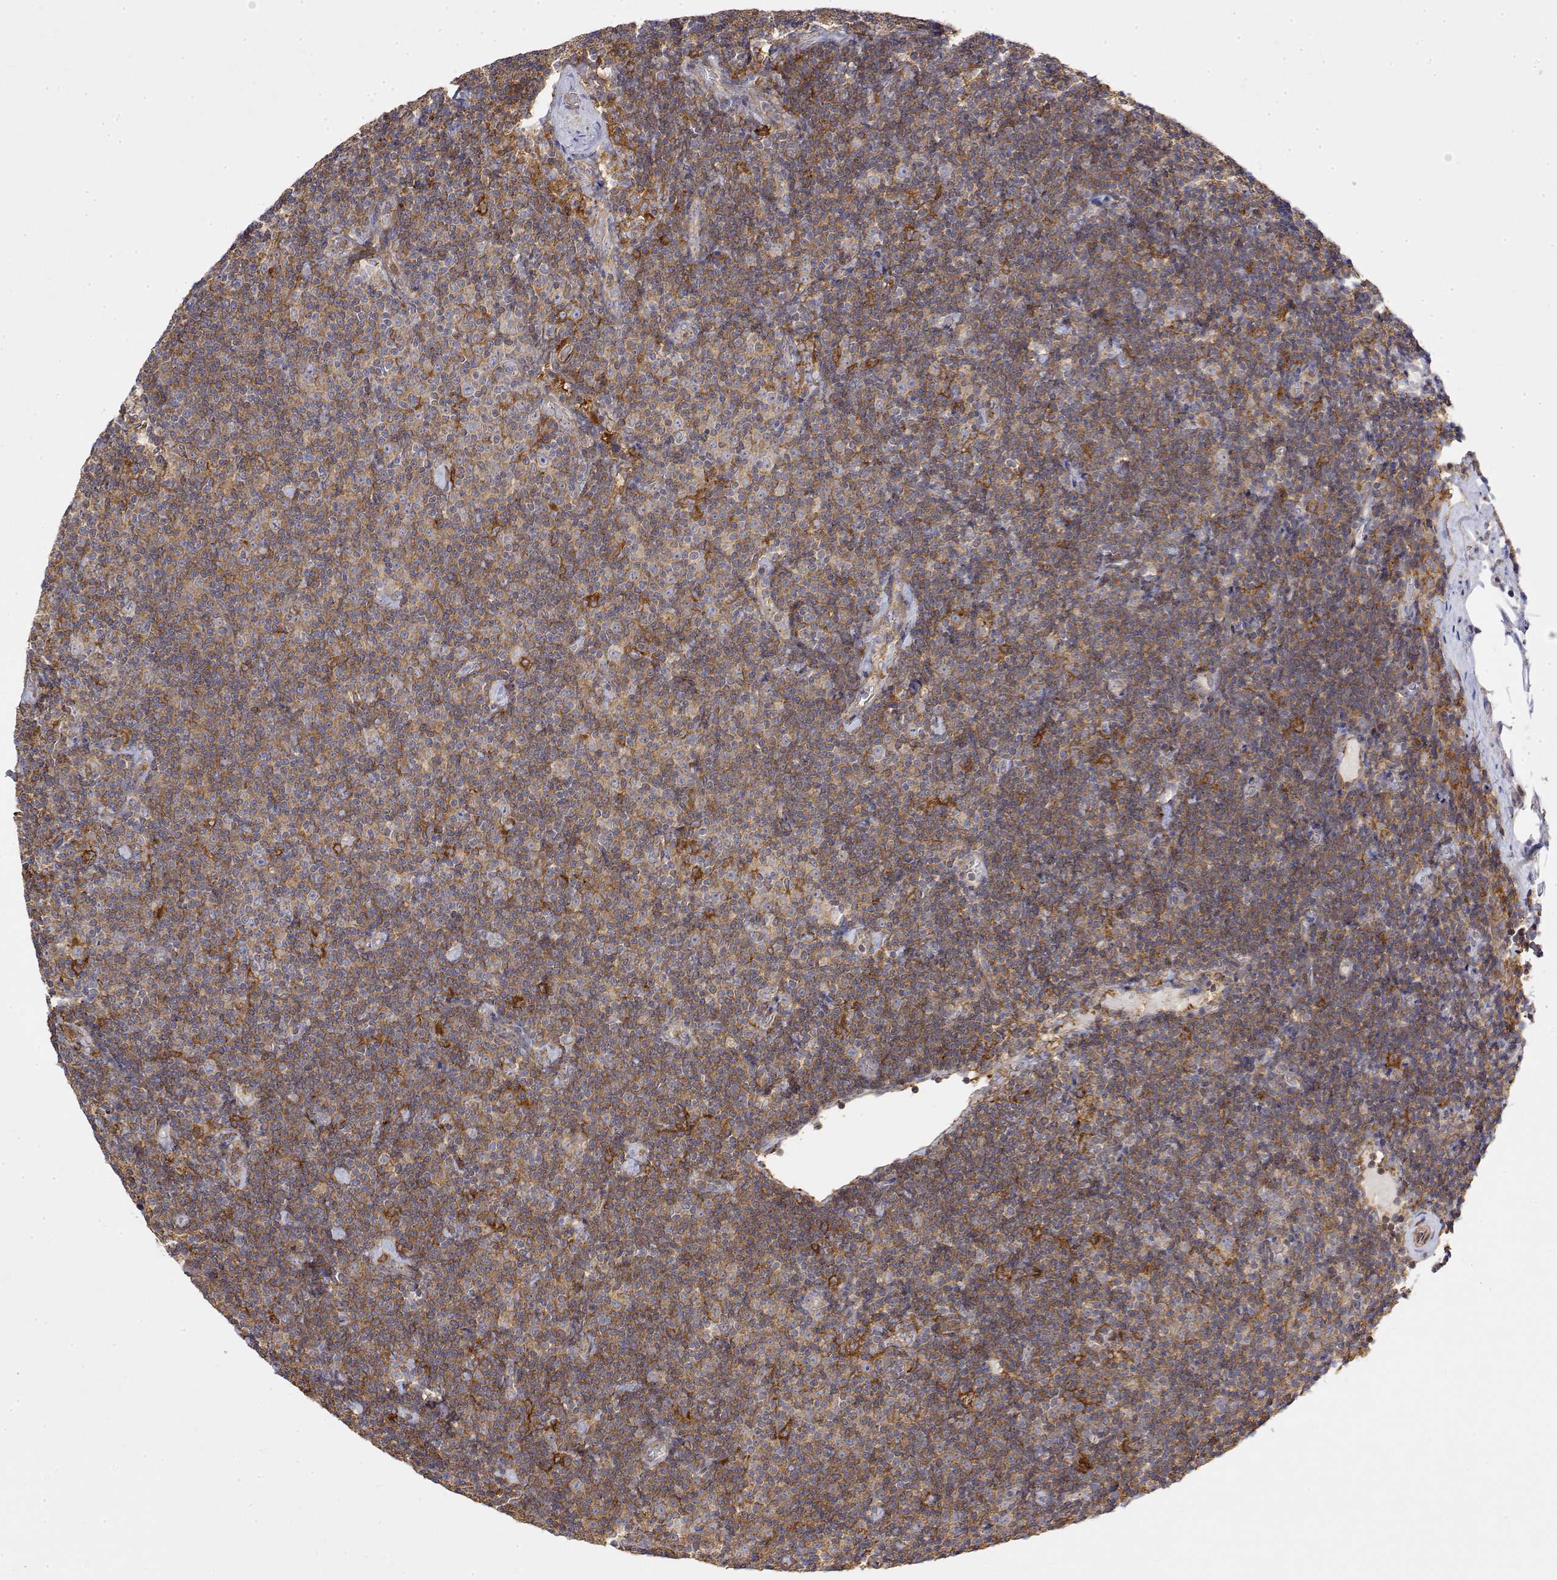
{"staining": {"intensity": "weak", "quantity": "25%-75%", "location": "cytoplasmic/membranous"}, "tissue": "lymphoma", "cell_type": "Tumor cells", "image_type": "cancer", "snomed": [{"axis": "morphology", "description": "Malignant lymphoma, non-Hodgkin's type, Low grade"}, {"axis": "topography", "description": "Lymph node"}], "caption": "Protein staining by IHC reveals weak cytoplasmic/membranous staining in about 25%-75% of tumor cells in lymphoma.", "gene": "PACSIN2", "patient": {"sex": "male", "age": 81}}